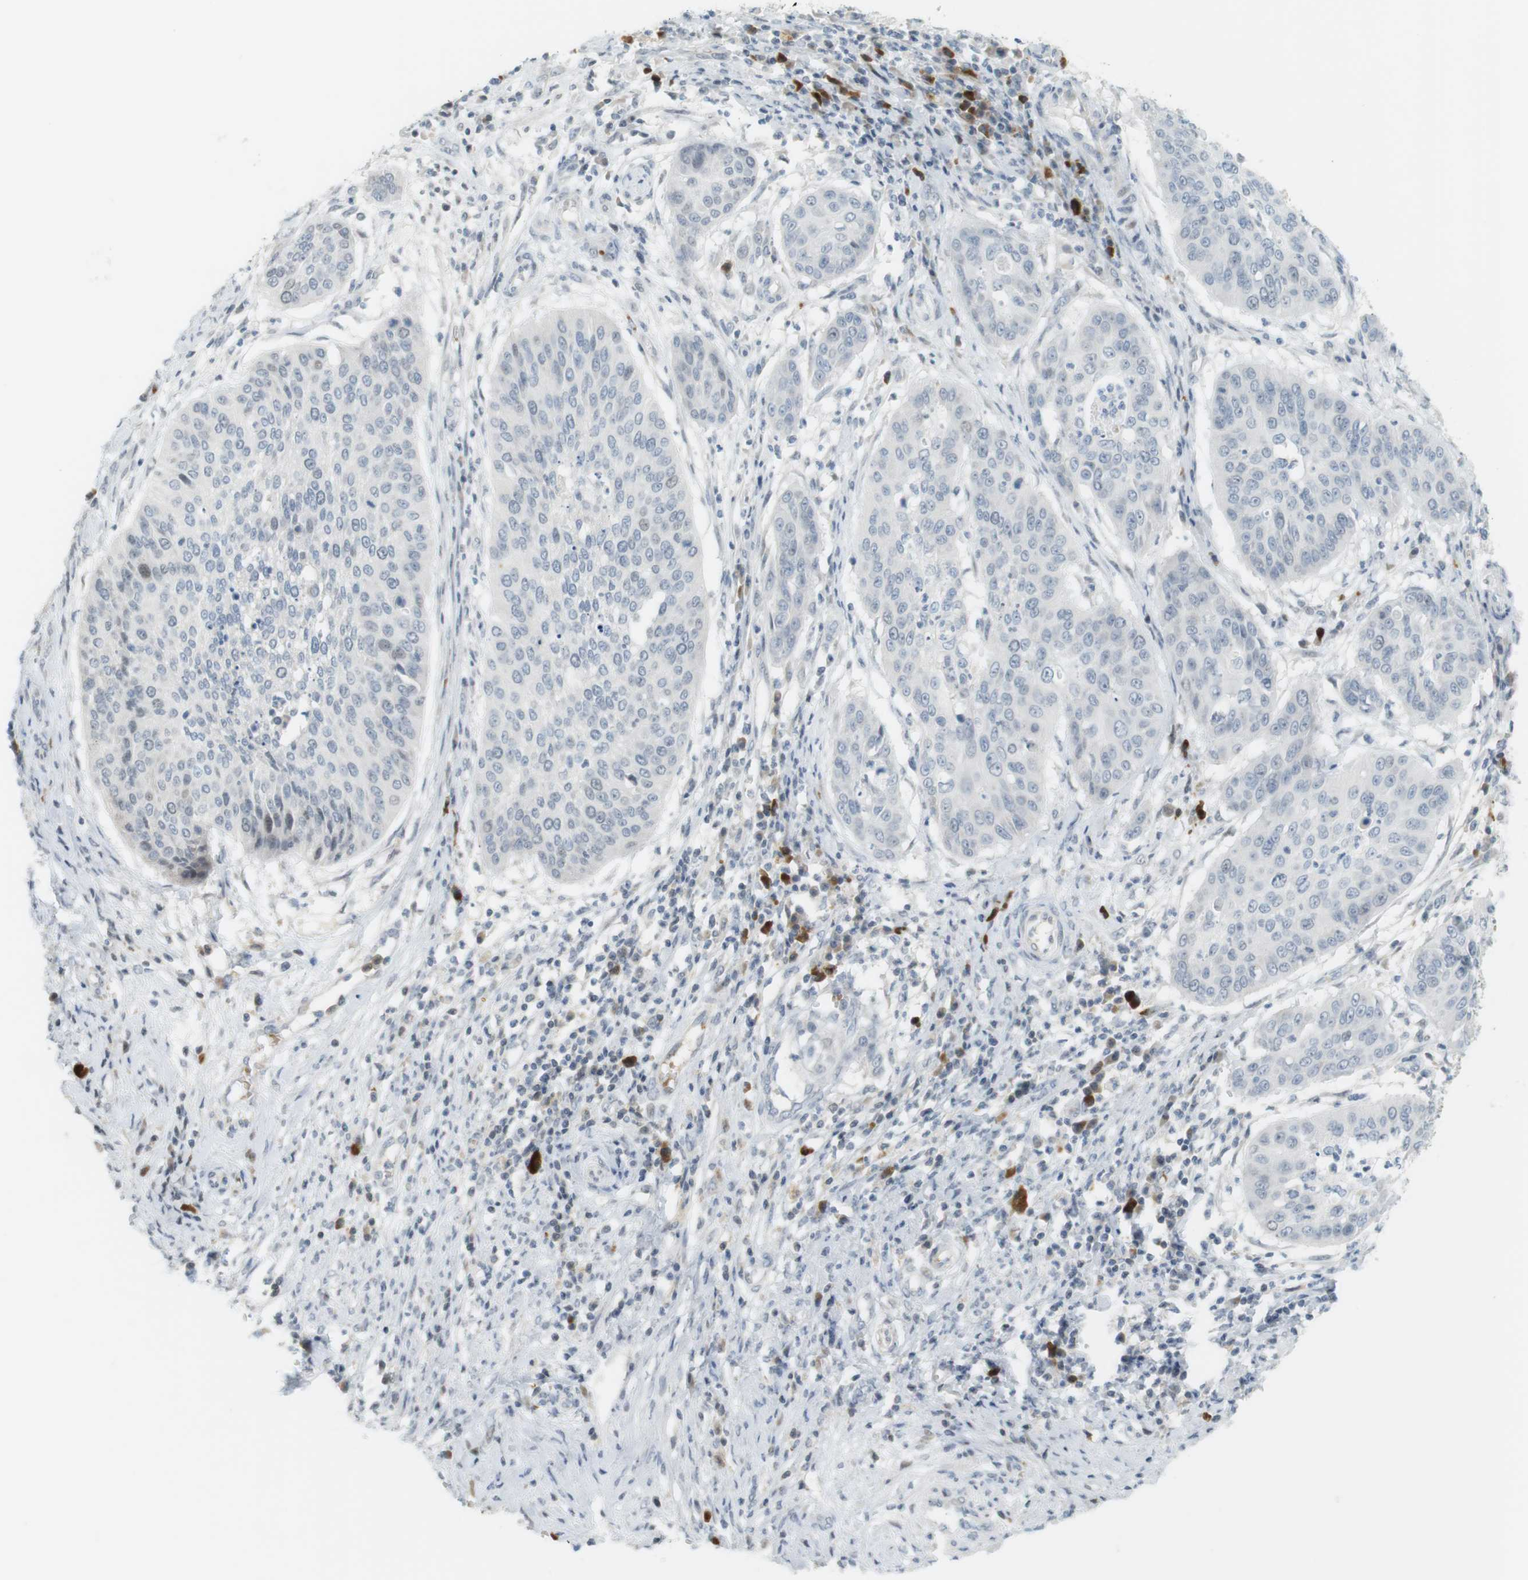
{"staining": {"intensity": "negative", "quantity": "none", "location": "none"}, "tissue": "cervical cancer", "cell_type": "Tumor cells", "image_type": "cancer", "snomed": [{"axis": "morphology", "description": "Normal tissue, NOS"}, {"axis": "morphology", "description": "Squamous cell carcinoma, NOS"}, {"axis": "topography", "description": "Cervix"}], "caption": "There is no significant staining in tumor cells of squamous cell carcinoma (cervical).", "gene": "DMC1", "patient": {"sex": "female", "age": 39}}